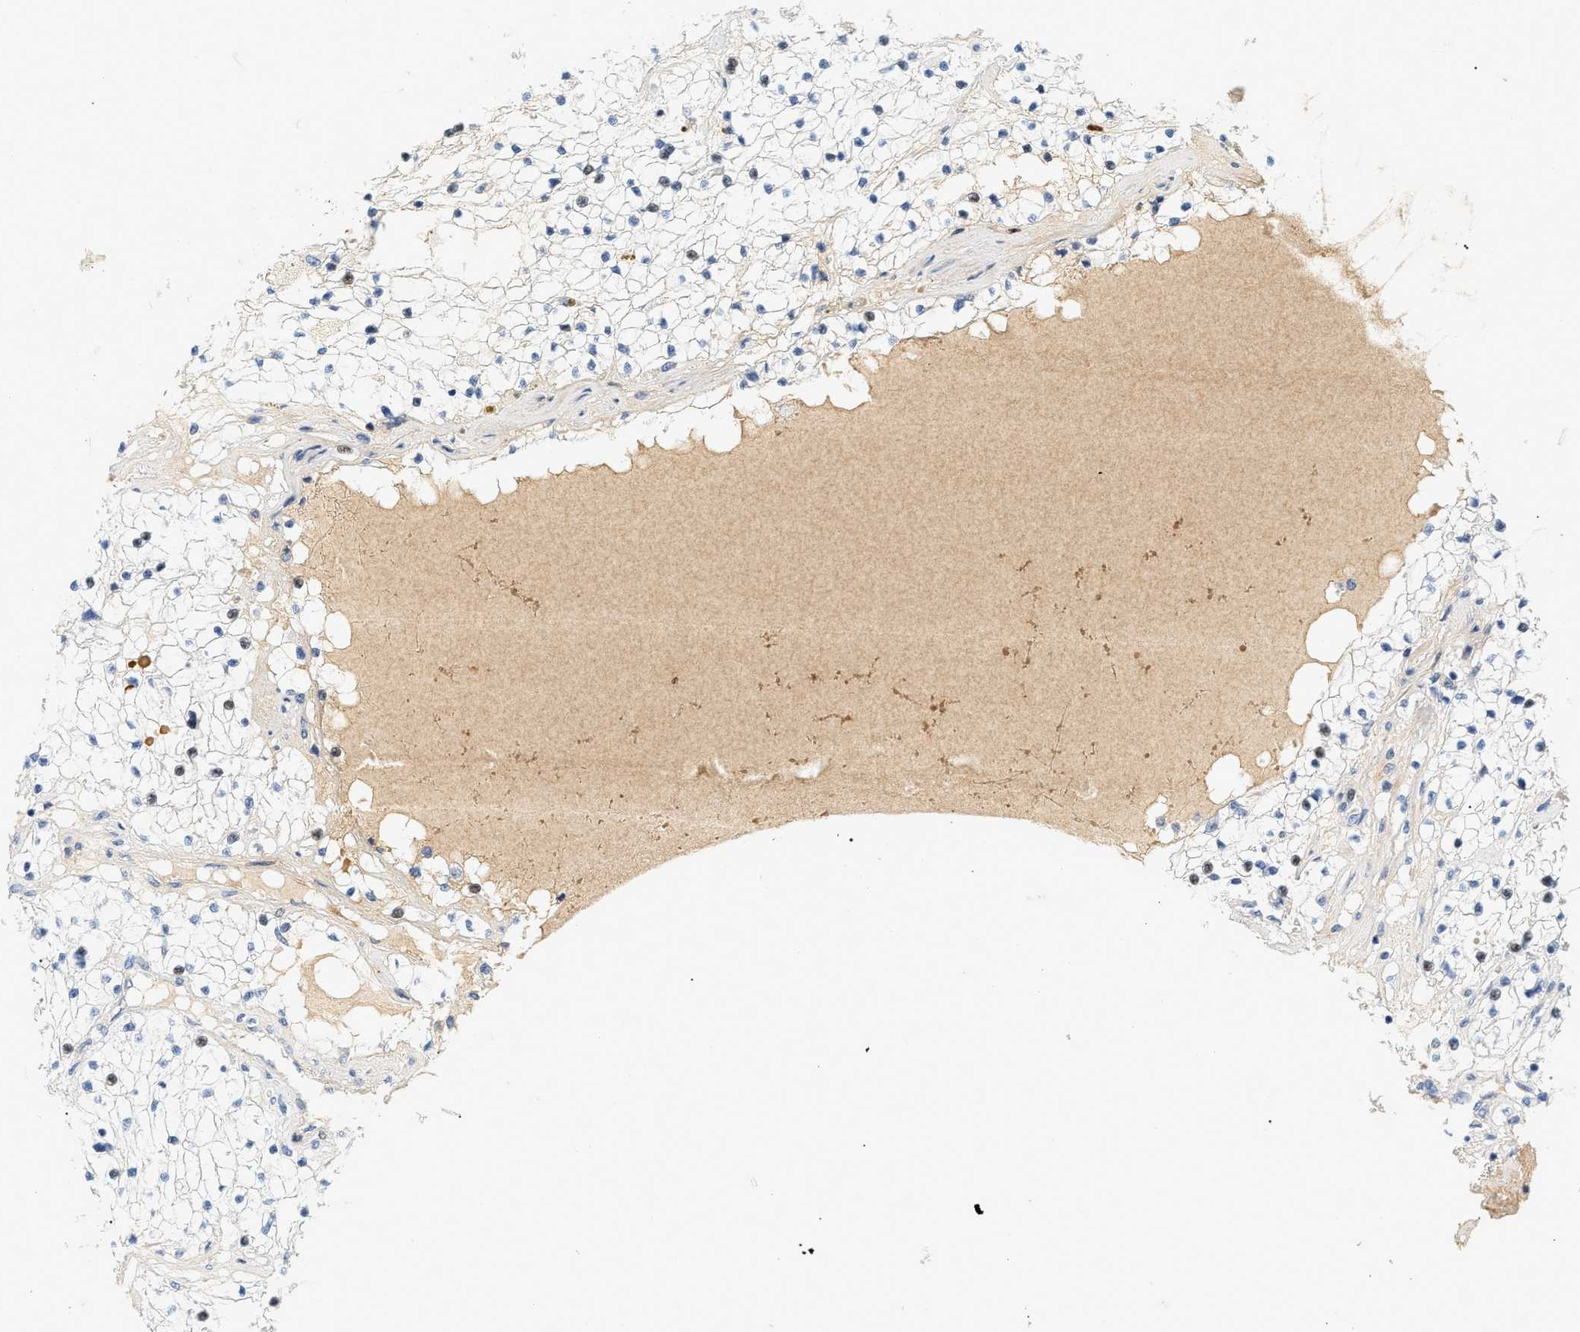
{"staining": {"intensity": "moderate", "quantity": "<25%", "location": "nuclear"}, "tissue": "renal cancer", "cell_type": "Tumor cells", "image_type": "cancer", "snomed": [{"axis": "morphology", "description": "Adenocarcinoma, NOS"}, {"axis": "topography", "description": "Kidney"}], "caption": "Immunohistochemistry (IHC) of human renal cancer exhibits low levels of moderate nuclear staining in approximately <25% of tumor cells.", "gene": "CFH", "patient": {"sex": "male", "age": 68}}